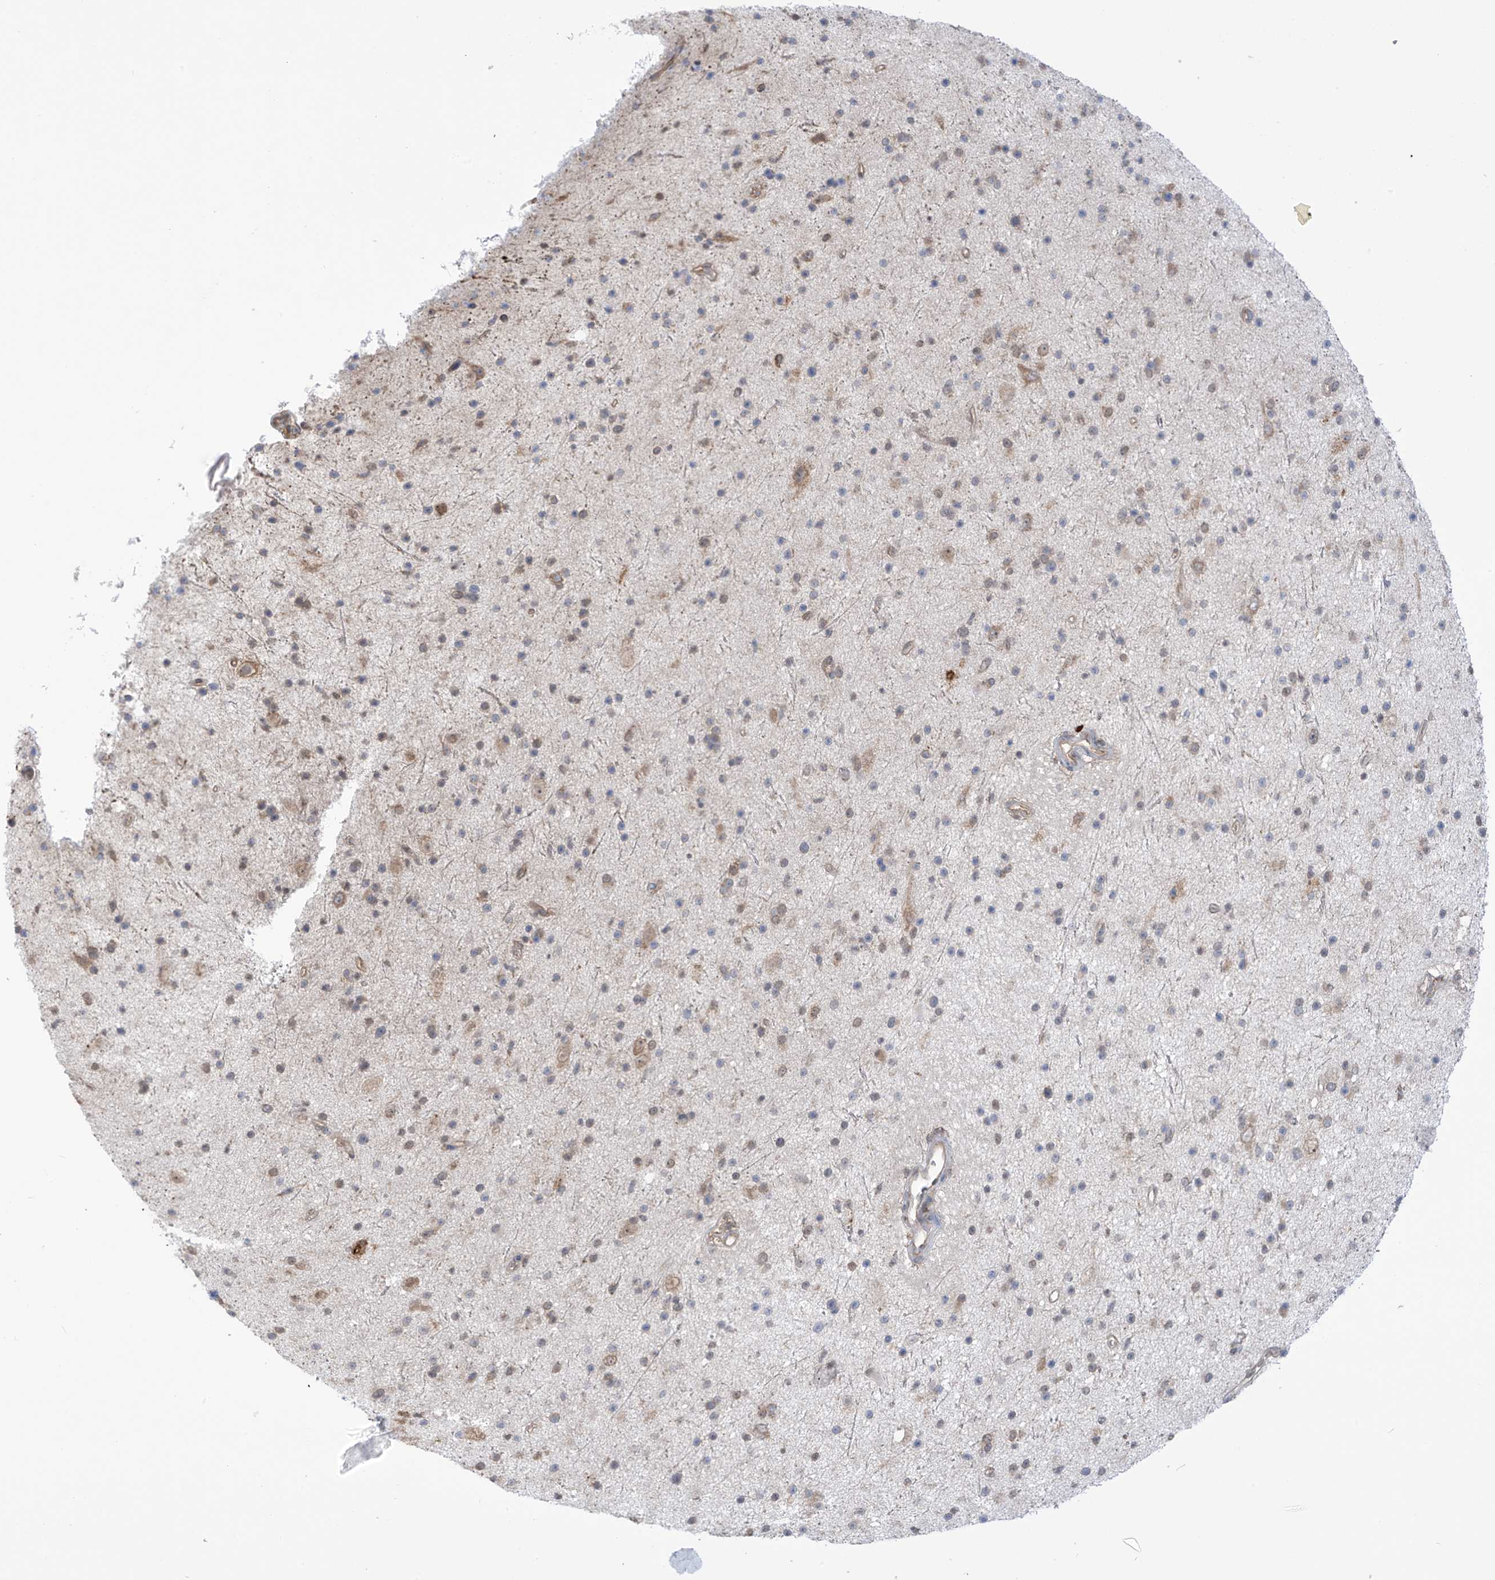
{"staining": {"intensity": "negative", "quantity": "none", "location": "none"}, "tissue": "glioma", "cell_type": "Tumor cells", "image_type": "cancer", "snomed": [{"axis": "morphology", "description": "Glioma, malignant, Low grade"}, {"axis": "topography", "description": "Cerebral cortex"}], "caption": "Immunohistochemistry micrograph of glioma stained for a protein (brown), which shows no positivity in tumor cells.", "gene": "KIAA1522", "patient": {"sex": "female", "age": 39}}